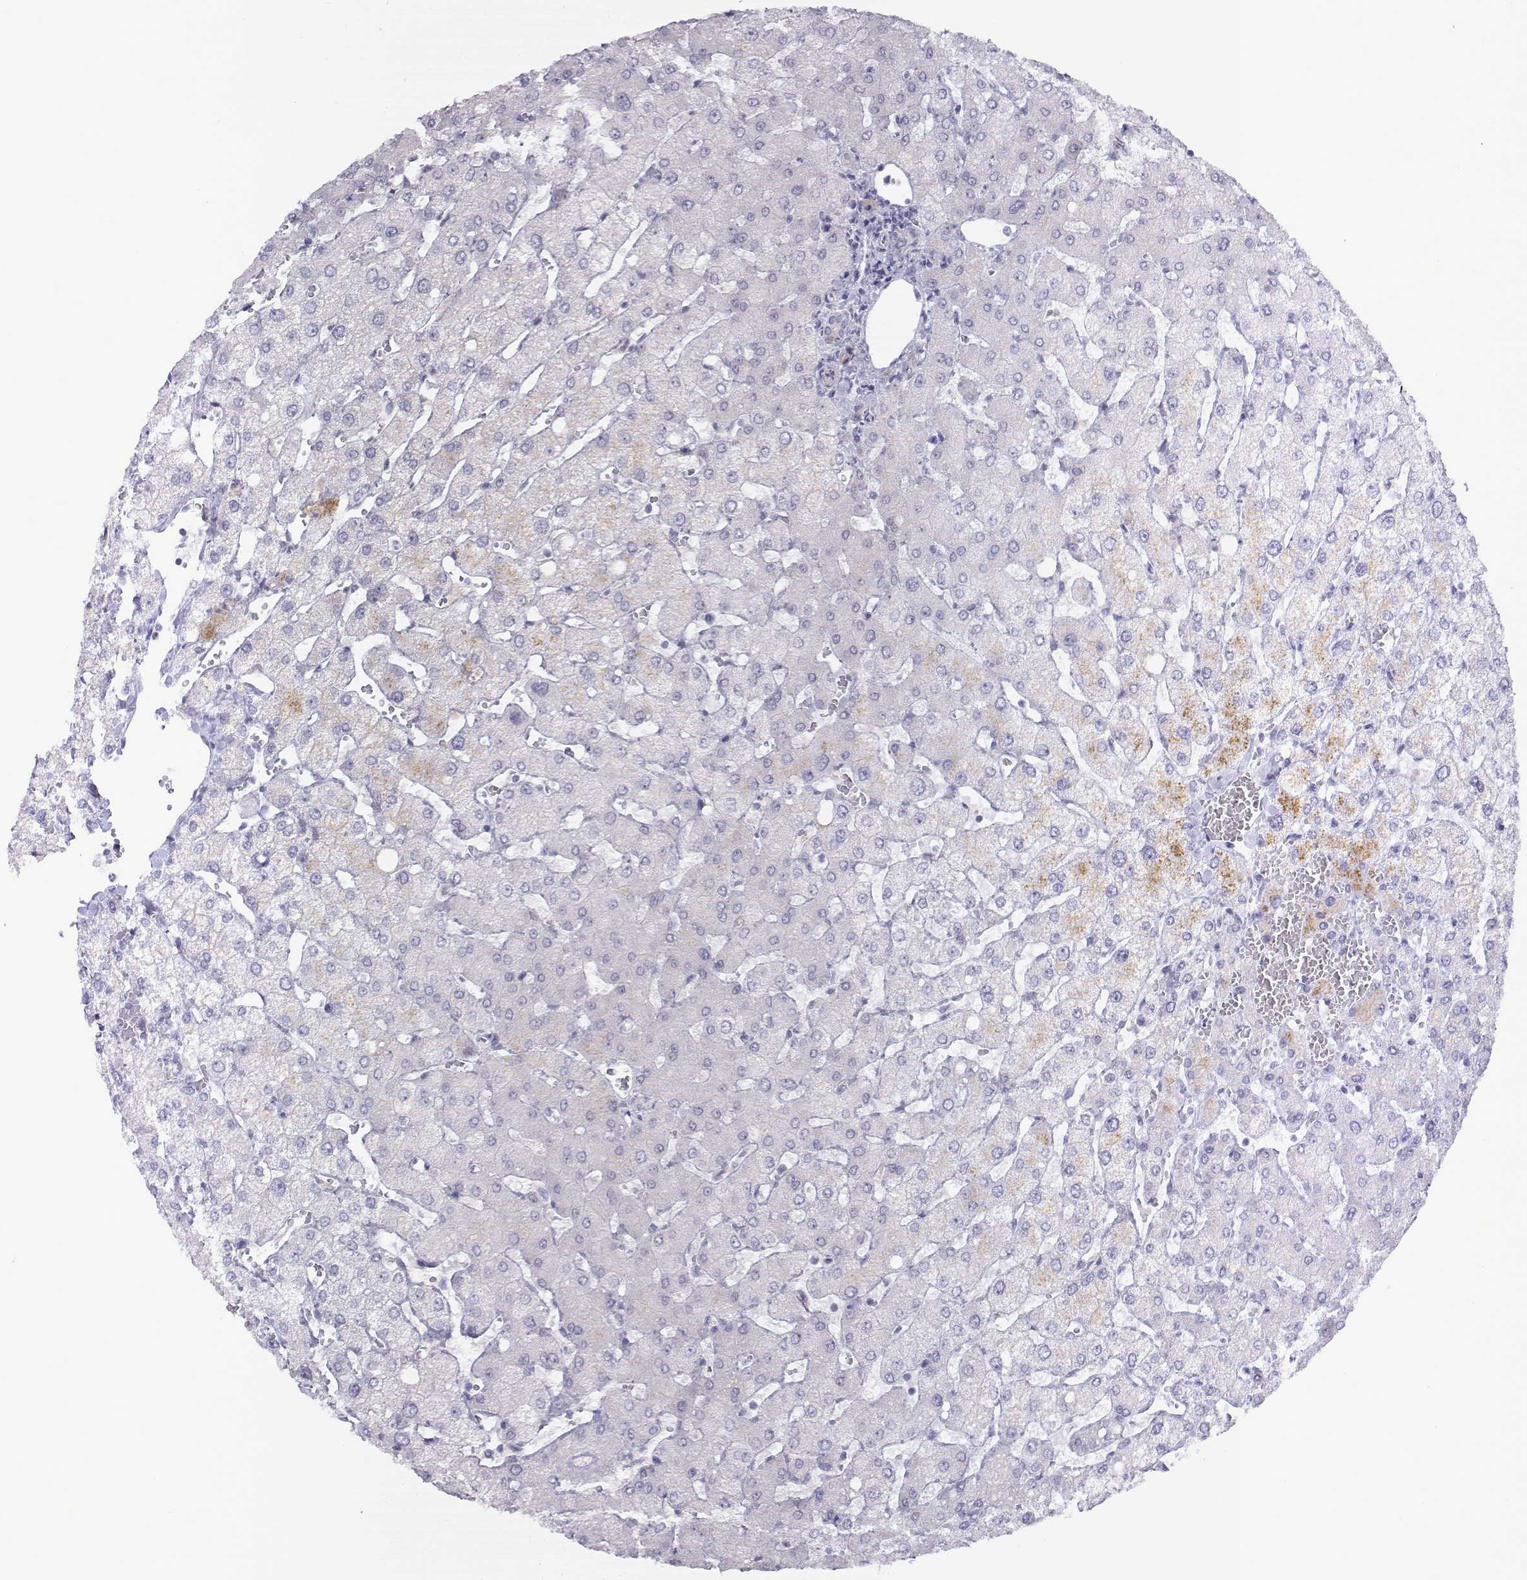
{"staining": {"intensity": "negative", "quantity": "none", "location": "none"}, "tissue": "liver", "cell_type": "Cholangiocytes", "image_type": "normal", "snomed": [{"axis": "morphology", "description": "Normal tissue, NOS"}, {"axis": "topography", "description": "Liver"}], "caption": "Cholangiocytes show no significant staining in normal liver. (DAB immunohistochemistry (IHC), high magnification).", "gene": "NOS1AP", "patient": {"sex": "female", "age": 54}}